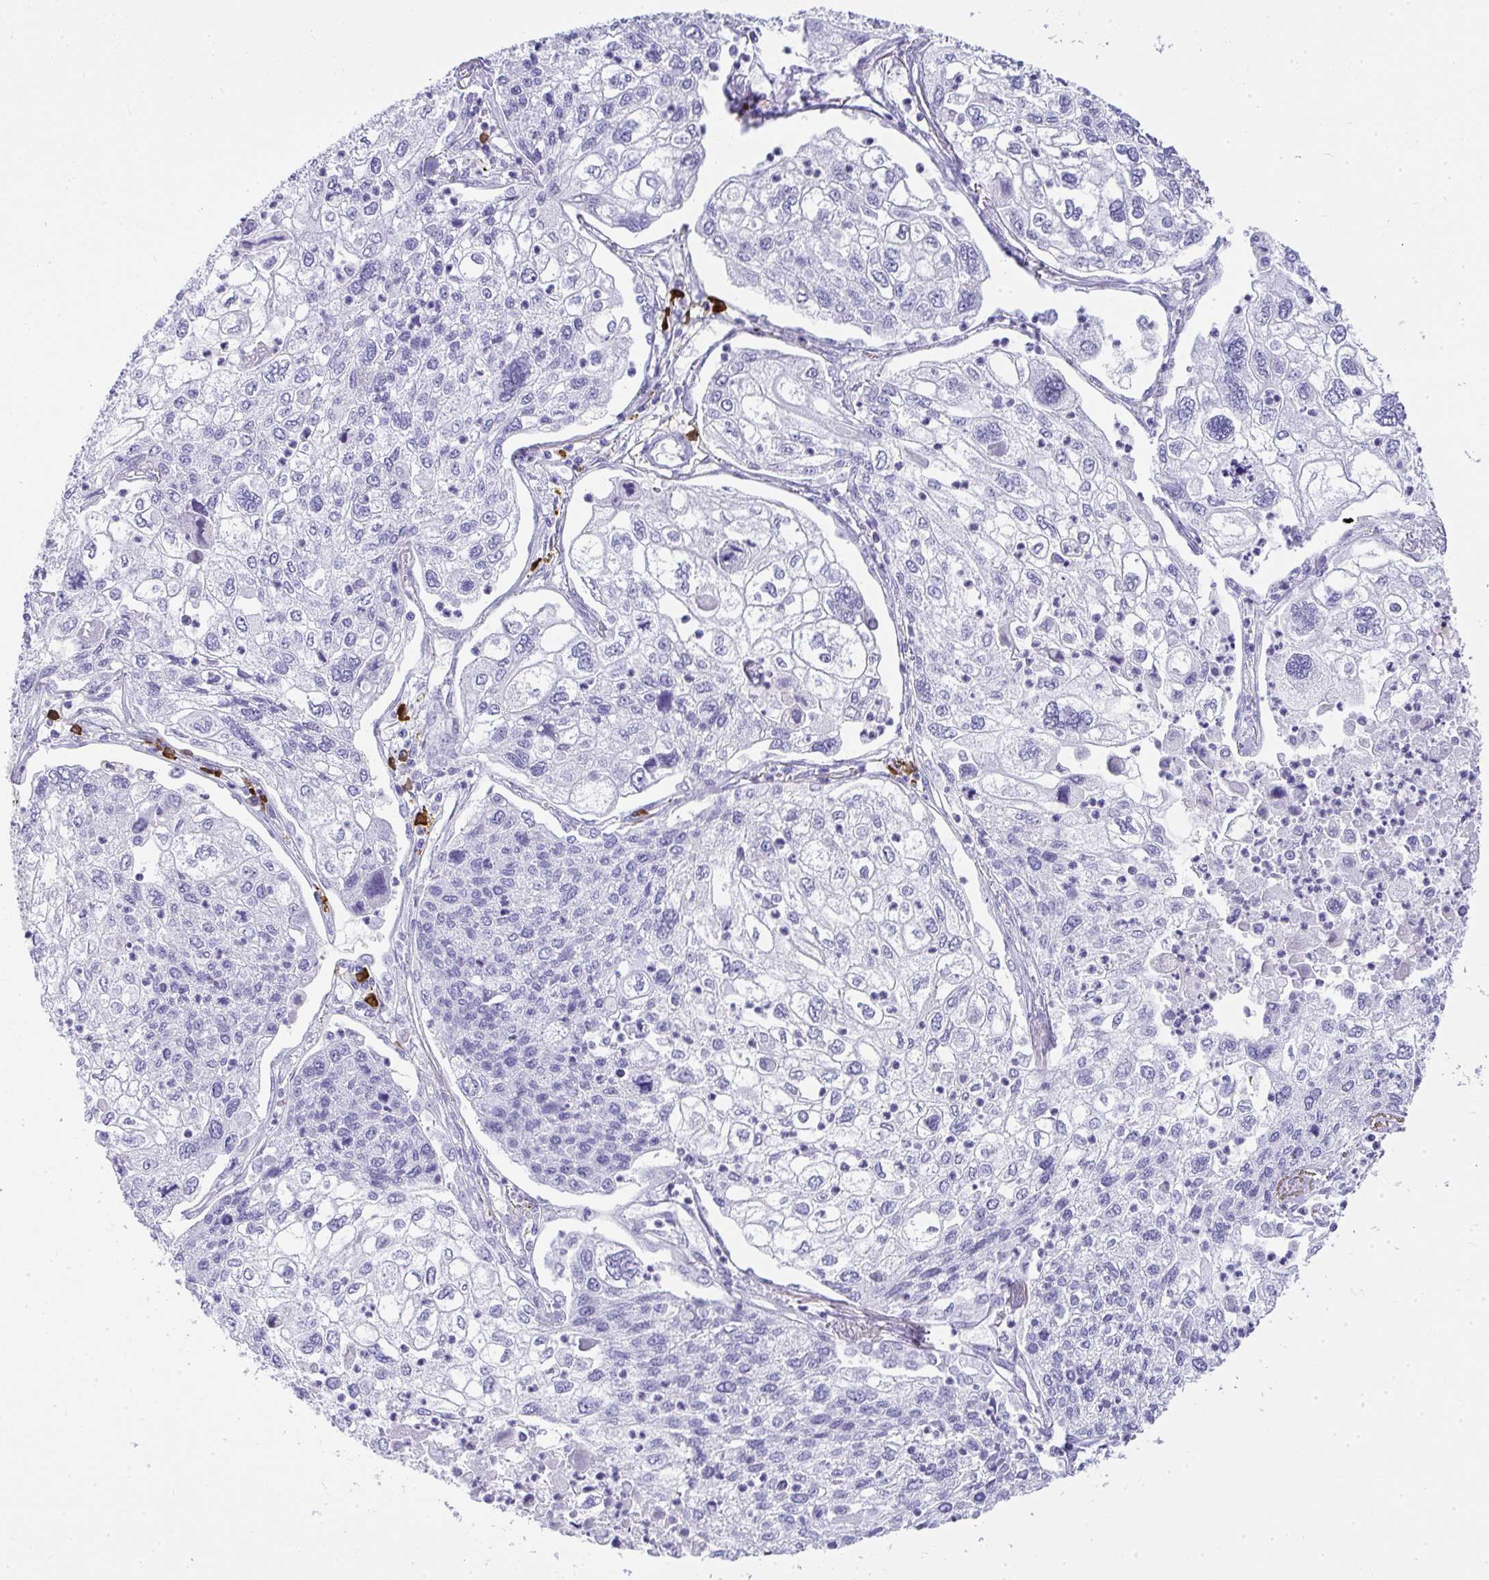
{"staining": {"intensity": "negative", "quantity": "none", "location": "none"}, "tissue": "lung cancer", "cell_type": "Tumor cells", "image_type": "cancer", "snomed": [{"axis": "morphology", "description": "Squamous cell carcinoma, NOS"}, {"axis": "topography", "description": "Lung"}], "caption": "Tumor cells show no significant positivity in lung squamous cell carcinoma. (Immunohistochemistry, brightfield microscopy, high magnification).", "gene": "CDADC1", "patient": {"sex": "male", "age": 74}}